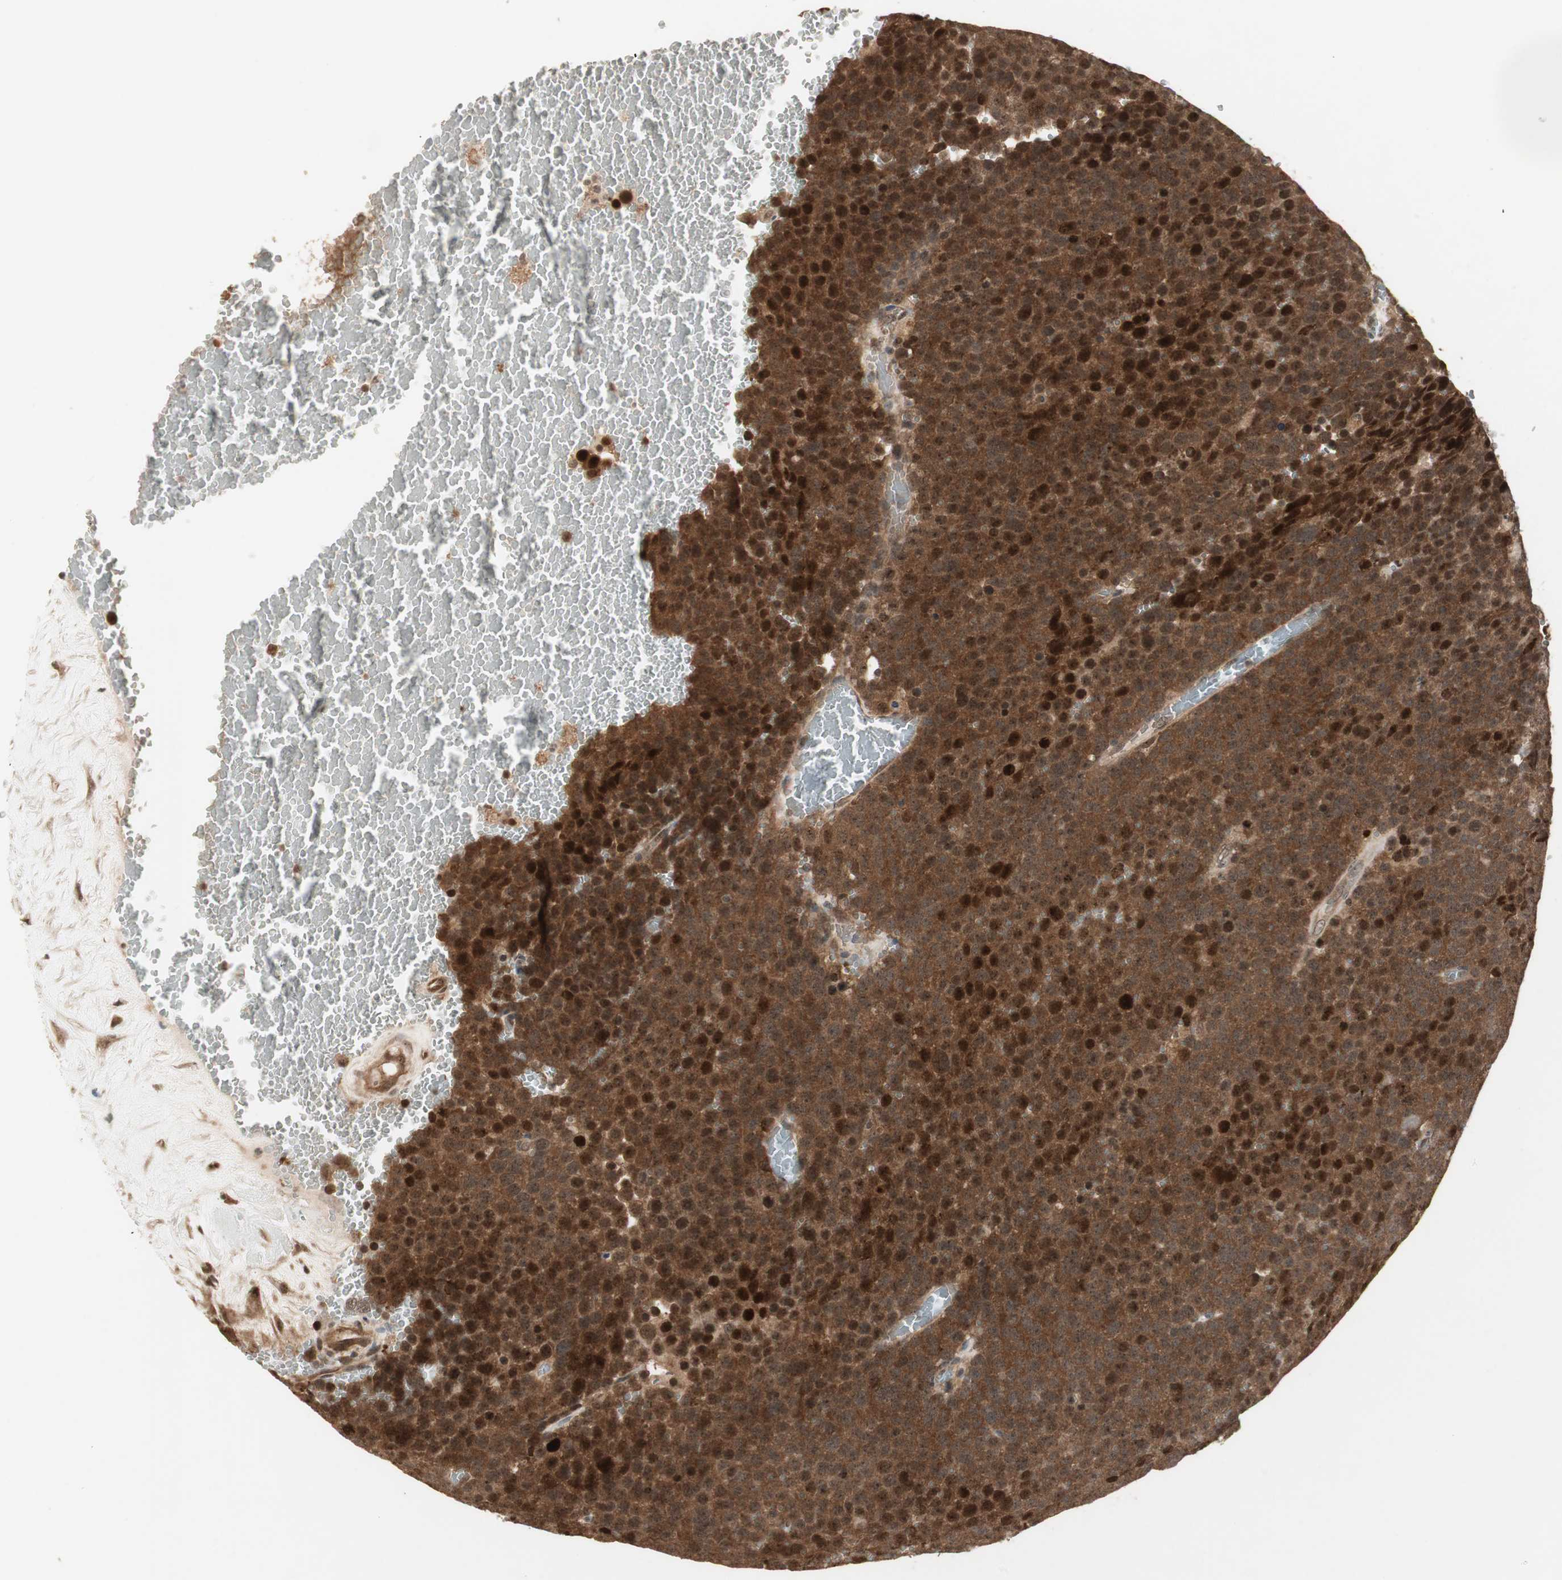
{"staining": {"intensity": "strong", "quantity": ">75%", "location": "cytoplasmic/membranous,nuclear"}, "tissue": "testis cancer", "cell_type": "Tumor cells", "image_type": "cancer", "snomed": [{"axis": "morphology", "description": "Seminoma, NOS"}, {"axis": "topography", "description": "Testis"}], "caption": "Strong cytoplasmic/membranous and nuclear protein positivity is present in approximately >75% of tumor cells in testis seminoma.", "gene": "CSNK2B", "patient": {"sex": "male", "age": 71}}